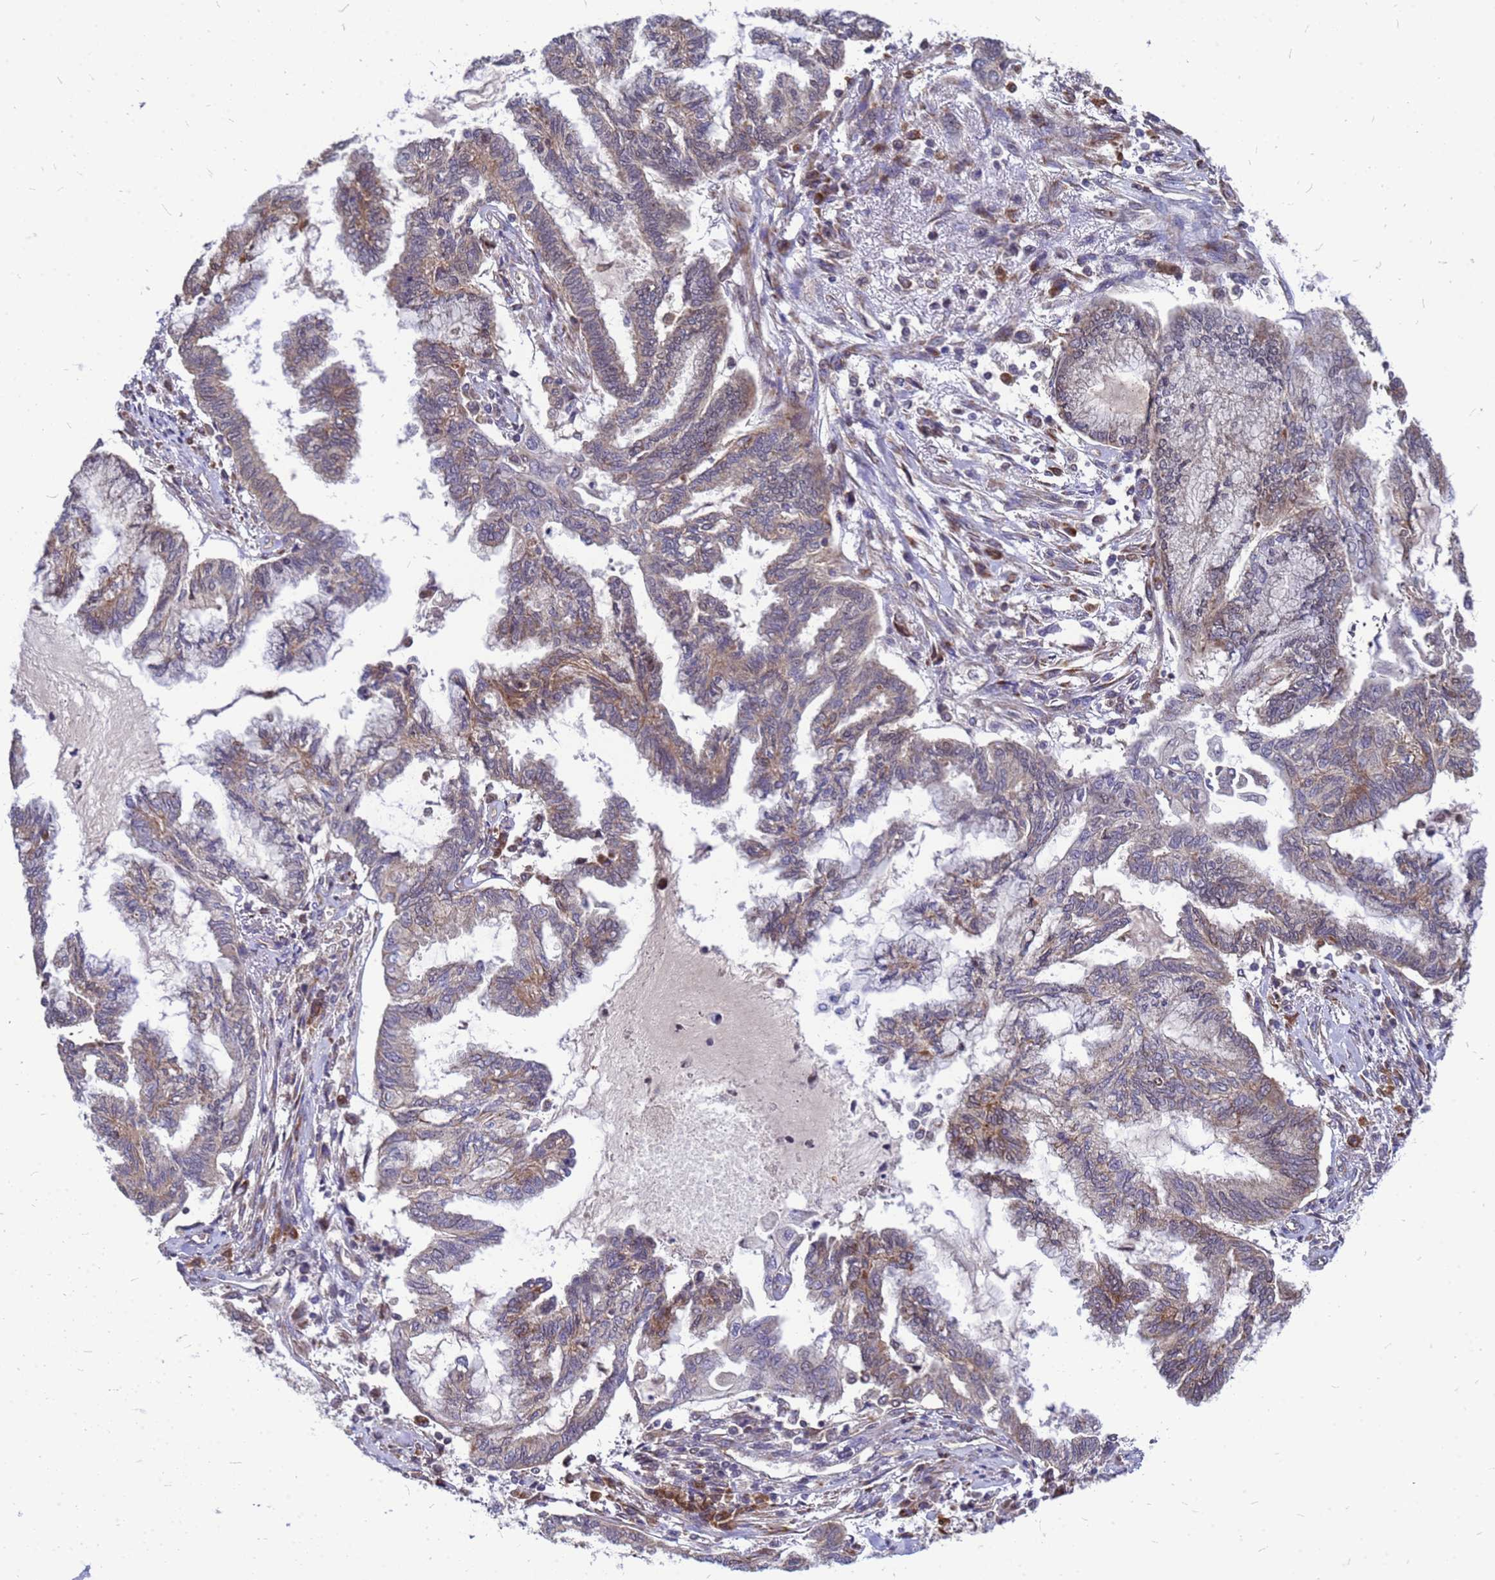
{"staining": {"intensity": "moderate", "quantity": "<25%", "location": "cytoplasmic/membranous"}, "tissue": "endometrial cancer", "cell_type": "Tumor cells", "image_type": "cancer", "snomed": [{"axis": "morphology", "description": "Adenocarcinoma, NOS"}, {"axis": "topography", "description": "Endometrium"}], "caption": "Adenocarcinoma (endometrial) stained for a protein shows moderate cytoplasmic/membranous positivity in tumor cells.", "gene": "CMC4", "patient": {"sex": "female", "age": 86}}